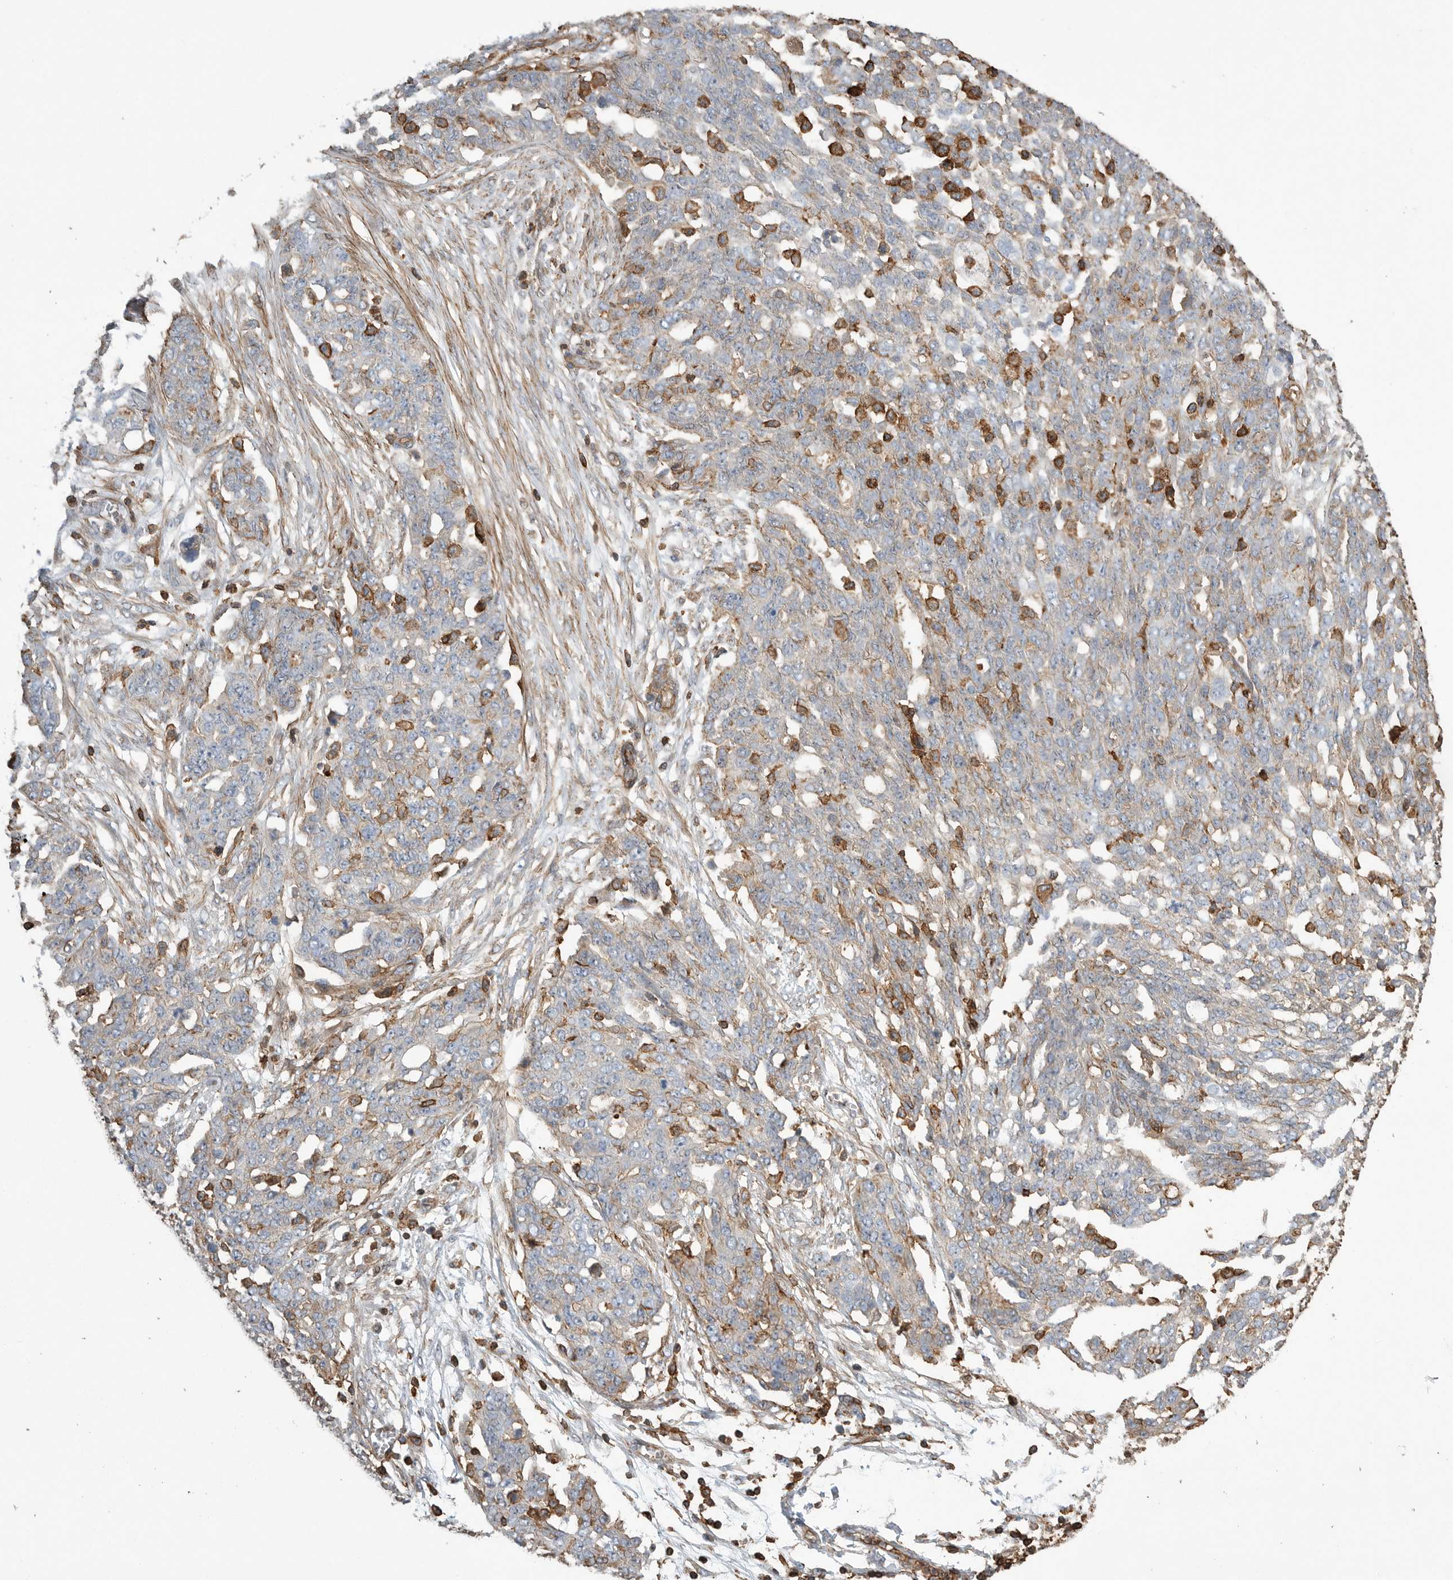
{"staining": {"intensity": "negative", "quantity": "none", "location": "none"}, "tissue": "ovarian cancer", "cell_type": "Tumor cells", "image_type": "cancer", "snomed": [{"axis": "morphology", "description": "Cystadenocarcinoma, serous, NOS"}, {"axis": "topography", "description": "Soft tissue"}, {"axis": "topography", "description": "Ovary"}], "caption": "Immunohistochemistry (IHC) image of neoplastic tissue: human ovarian cancer stained with DAB exhibits no significant protein staining in tumor cells.", "gene": "GPER1", "patient": {"sex": "female", "age": 57}}